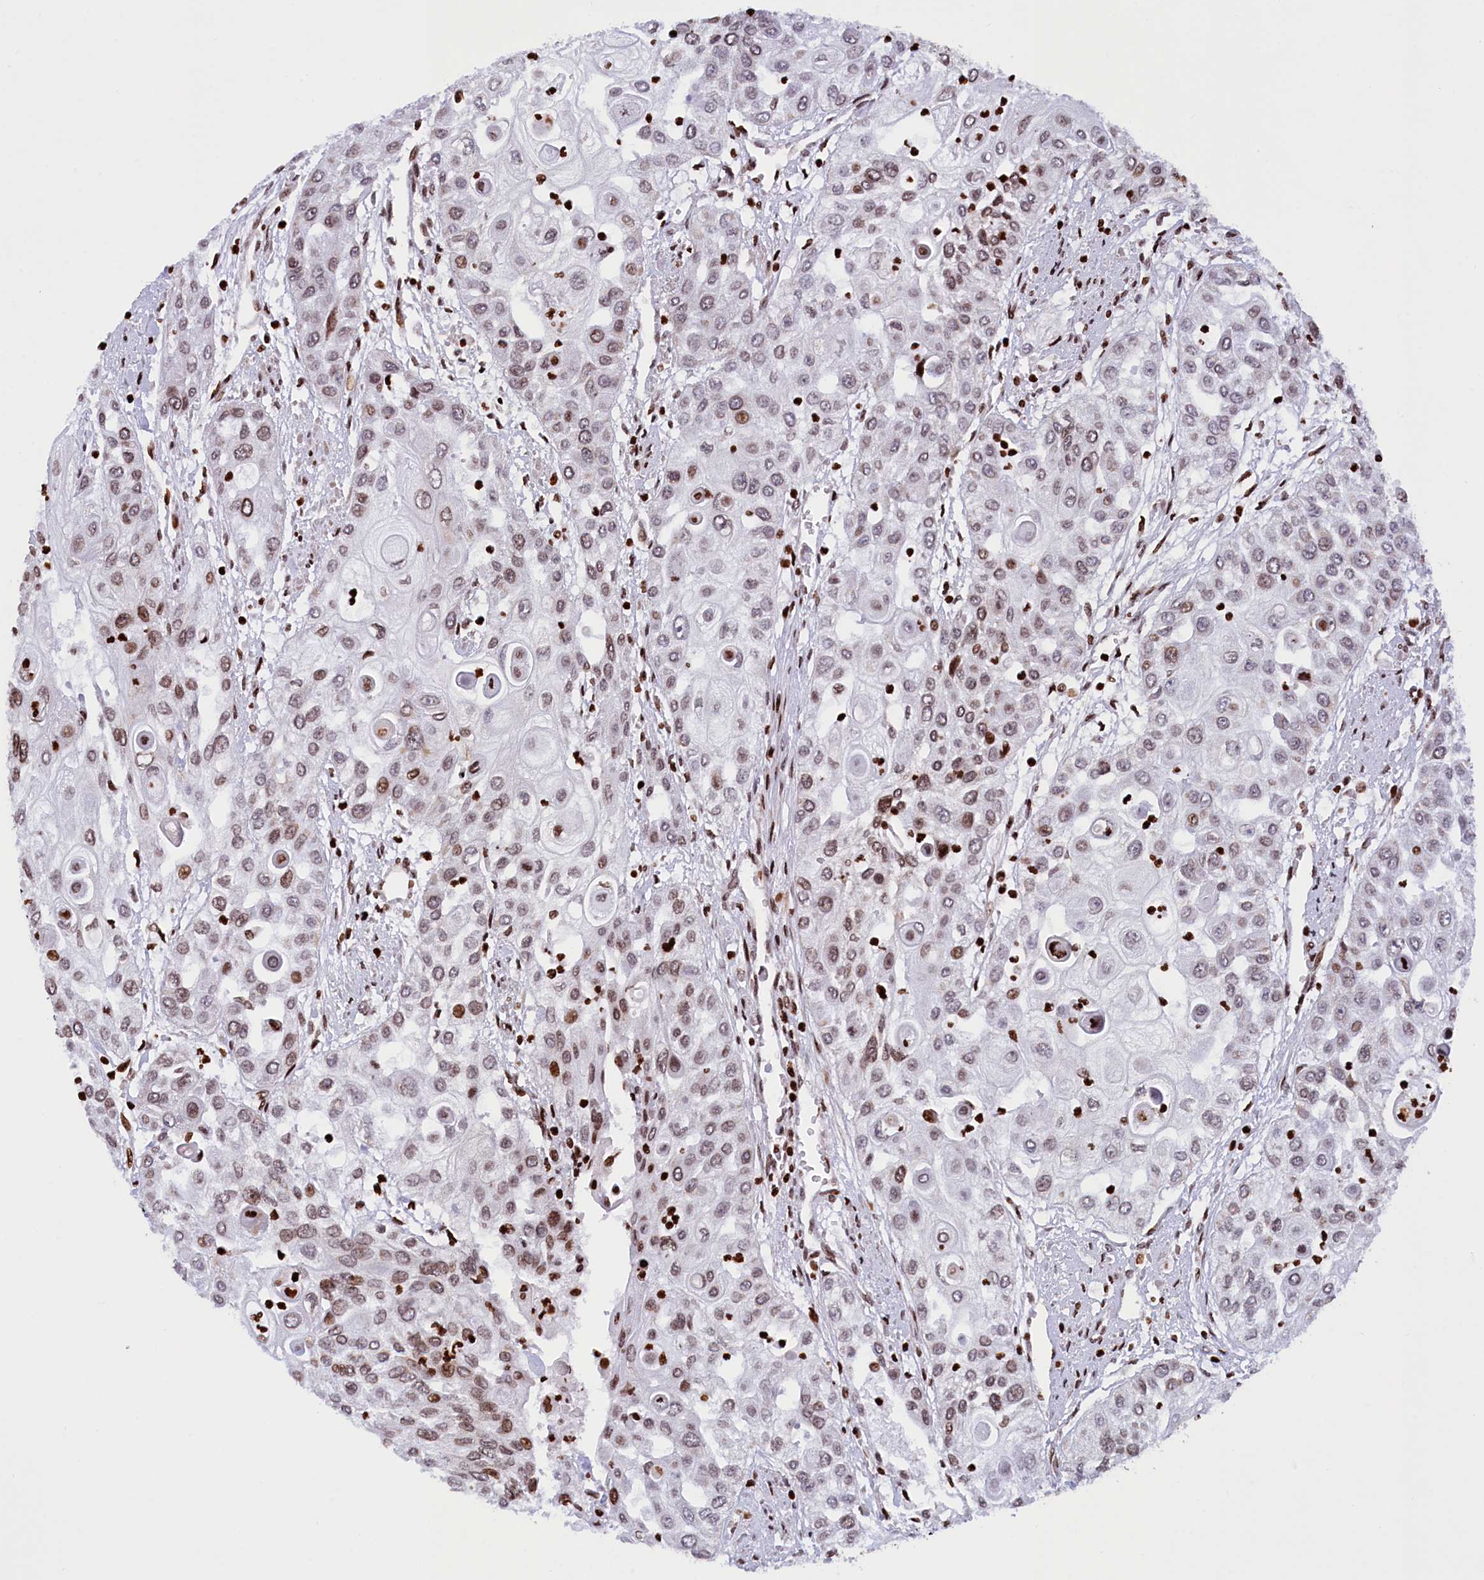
{"staining": {"intensity": "weak", "quantity": ">75%", "location": "nuclear"}, "tissue": "urothelial cancer", "cell_type": "Tumor cells", "image_type": "cancer", "snomed": [{"axis": "morphology", "description": "Urothelial carcinoma, High grade"}, {"axis": "topography", "description": "Urinary bladder"}], "caption": "Urothelial cancer stained for a protein (brown) reveals weak nuclear positive expression in approximately >75% of tumor cells.", "gene": "TIMM29", "patient": {"sex": "female", "age": 79}}